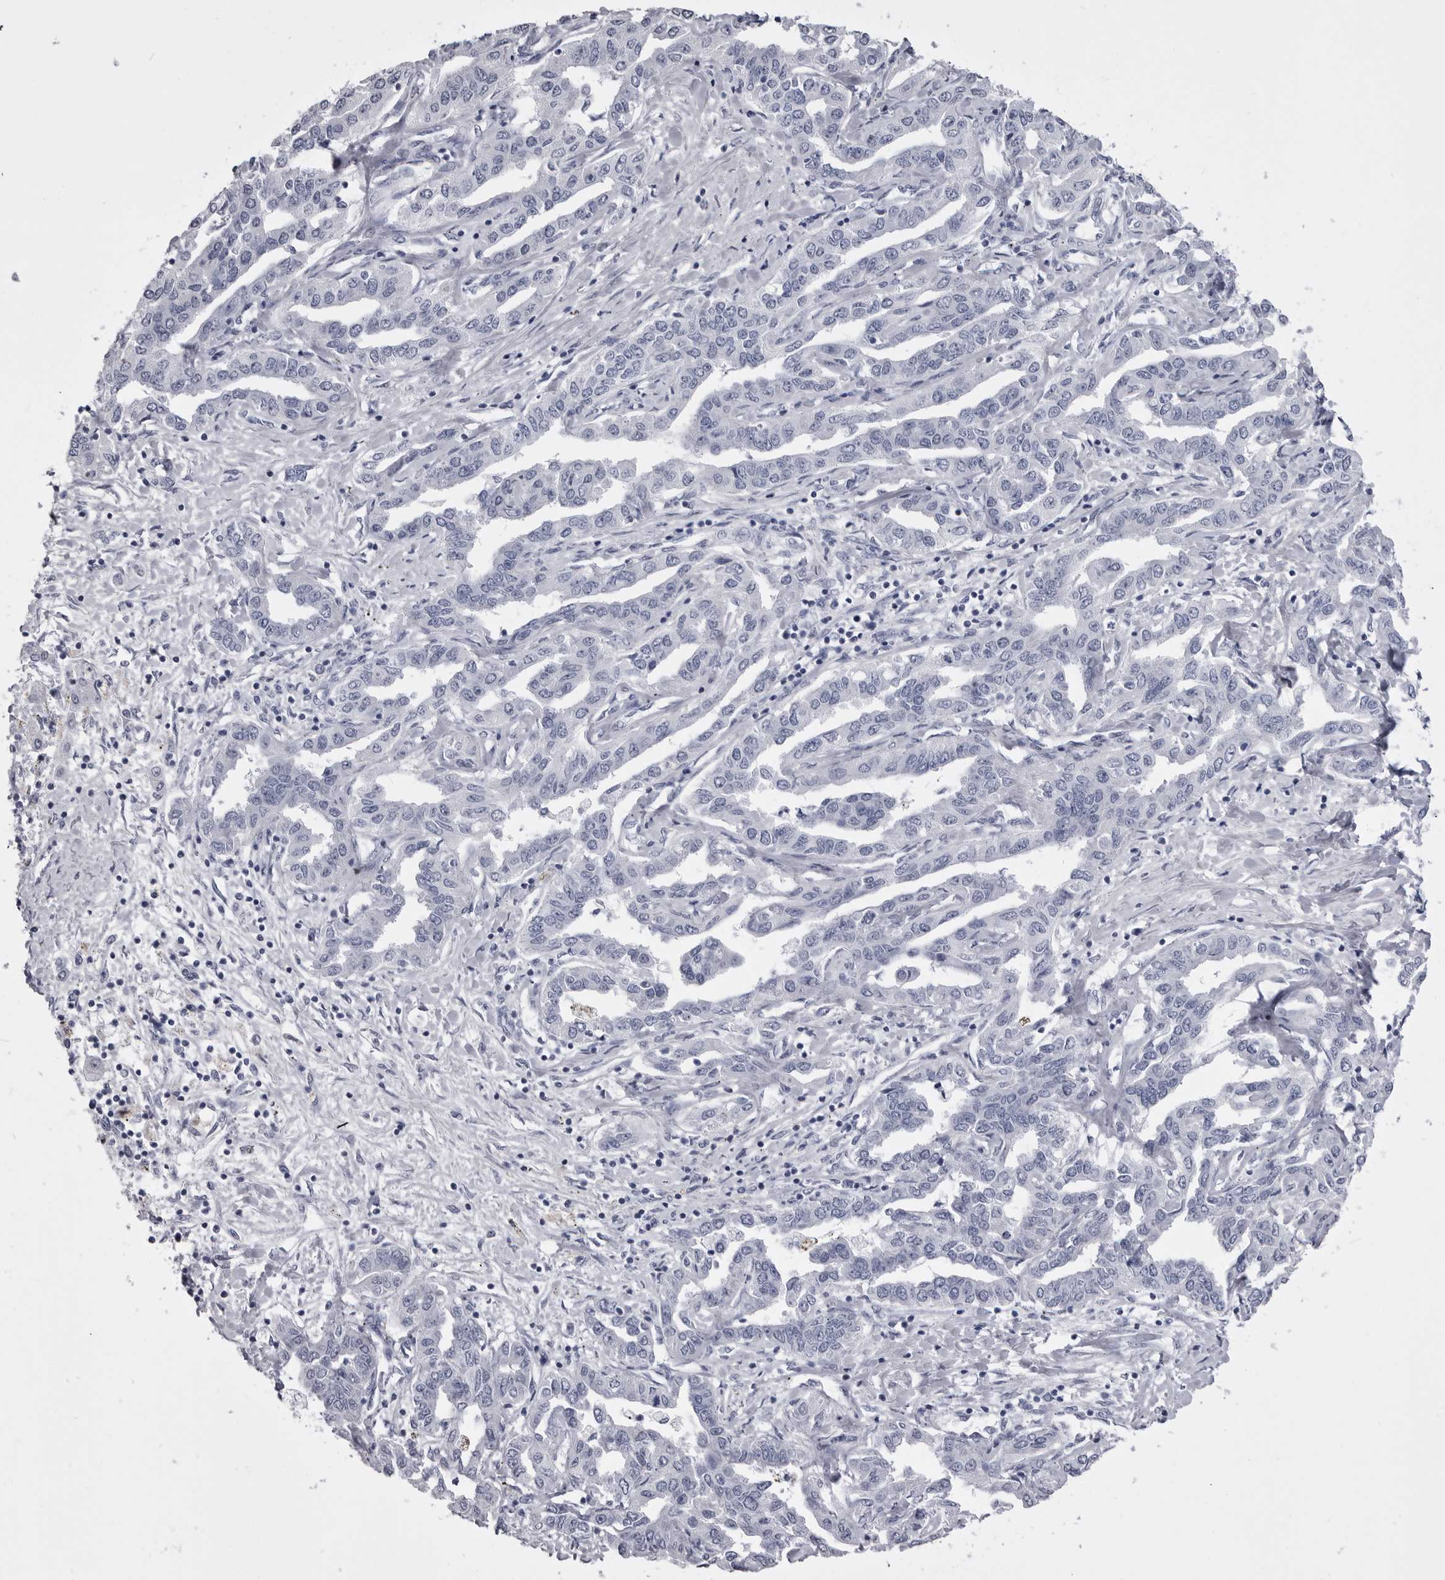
{"staining": {"intensity": "negative", "quantity": "none", "location": "none"}, "tissue": "liver cancer", "cell_type": "Tumor cells", "image_type": "cancer", "snomed": [{"axis": "morphology", "description": "Cholangiocarcinoma"}, {"axis": "topography", "description": "Liver"}], "caption": "Human cholangiocarcinoma (liver) stained for a protein using IHC shows no positivity in tumor cells.", "gene": "ANK2", "patient": {"sex": "male", "age": 59}}